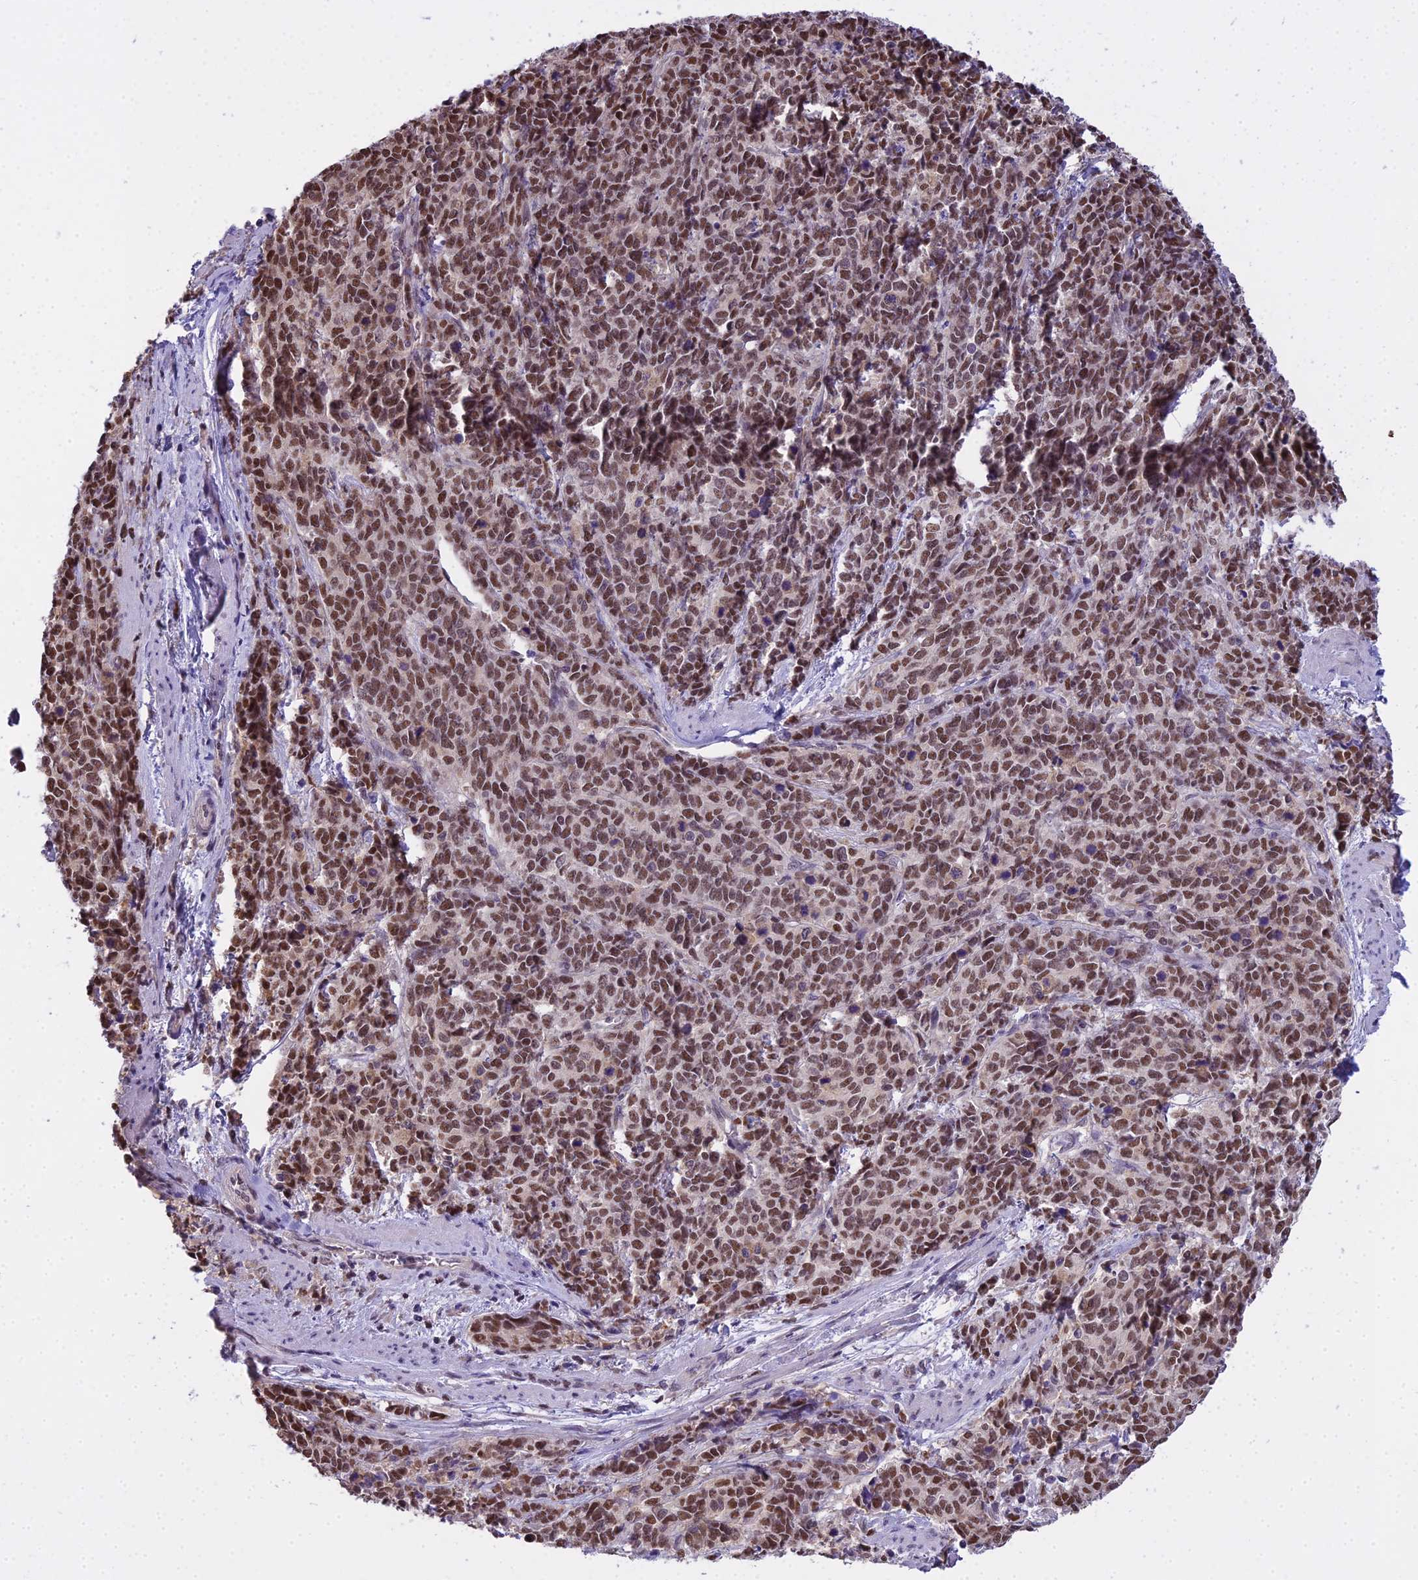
{"staining": {"intensity": "moderate", "quantity": ">75%", "location": "nuclear"}, "tissue": "cervical cancer", "cell_type": "Tumor cells", "image_type": "cancer", "snomed": [{"axis": "morphology", "description": "Squamous cell carcinoma, NOS"}, {"axis": "topography", "description": "Cervix"}], "caption": "Protein positivity by immunohistochemistry shows moderate nuclear staining in approximately >75% of tumor cells in cervical squamous cell carcinoma. (Stains: DAB in brown, nuclei in blue, Microscopy: brightfield microscopy at high magnification).", "gene": "MAT2A", "patient": {"sex": "female", "age": 60}}